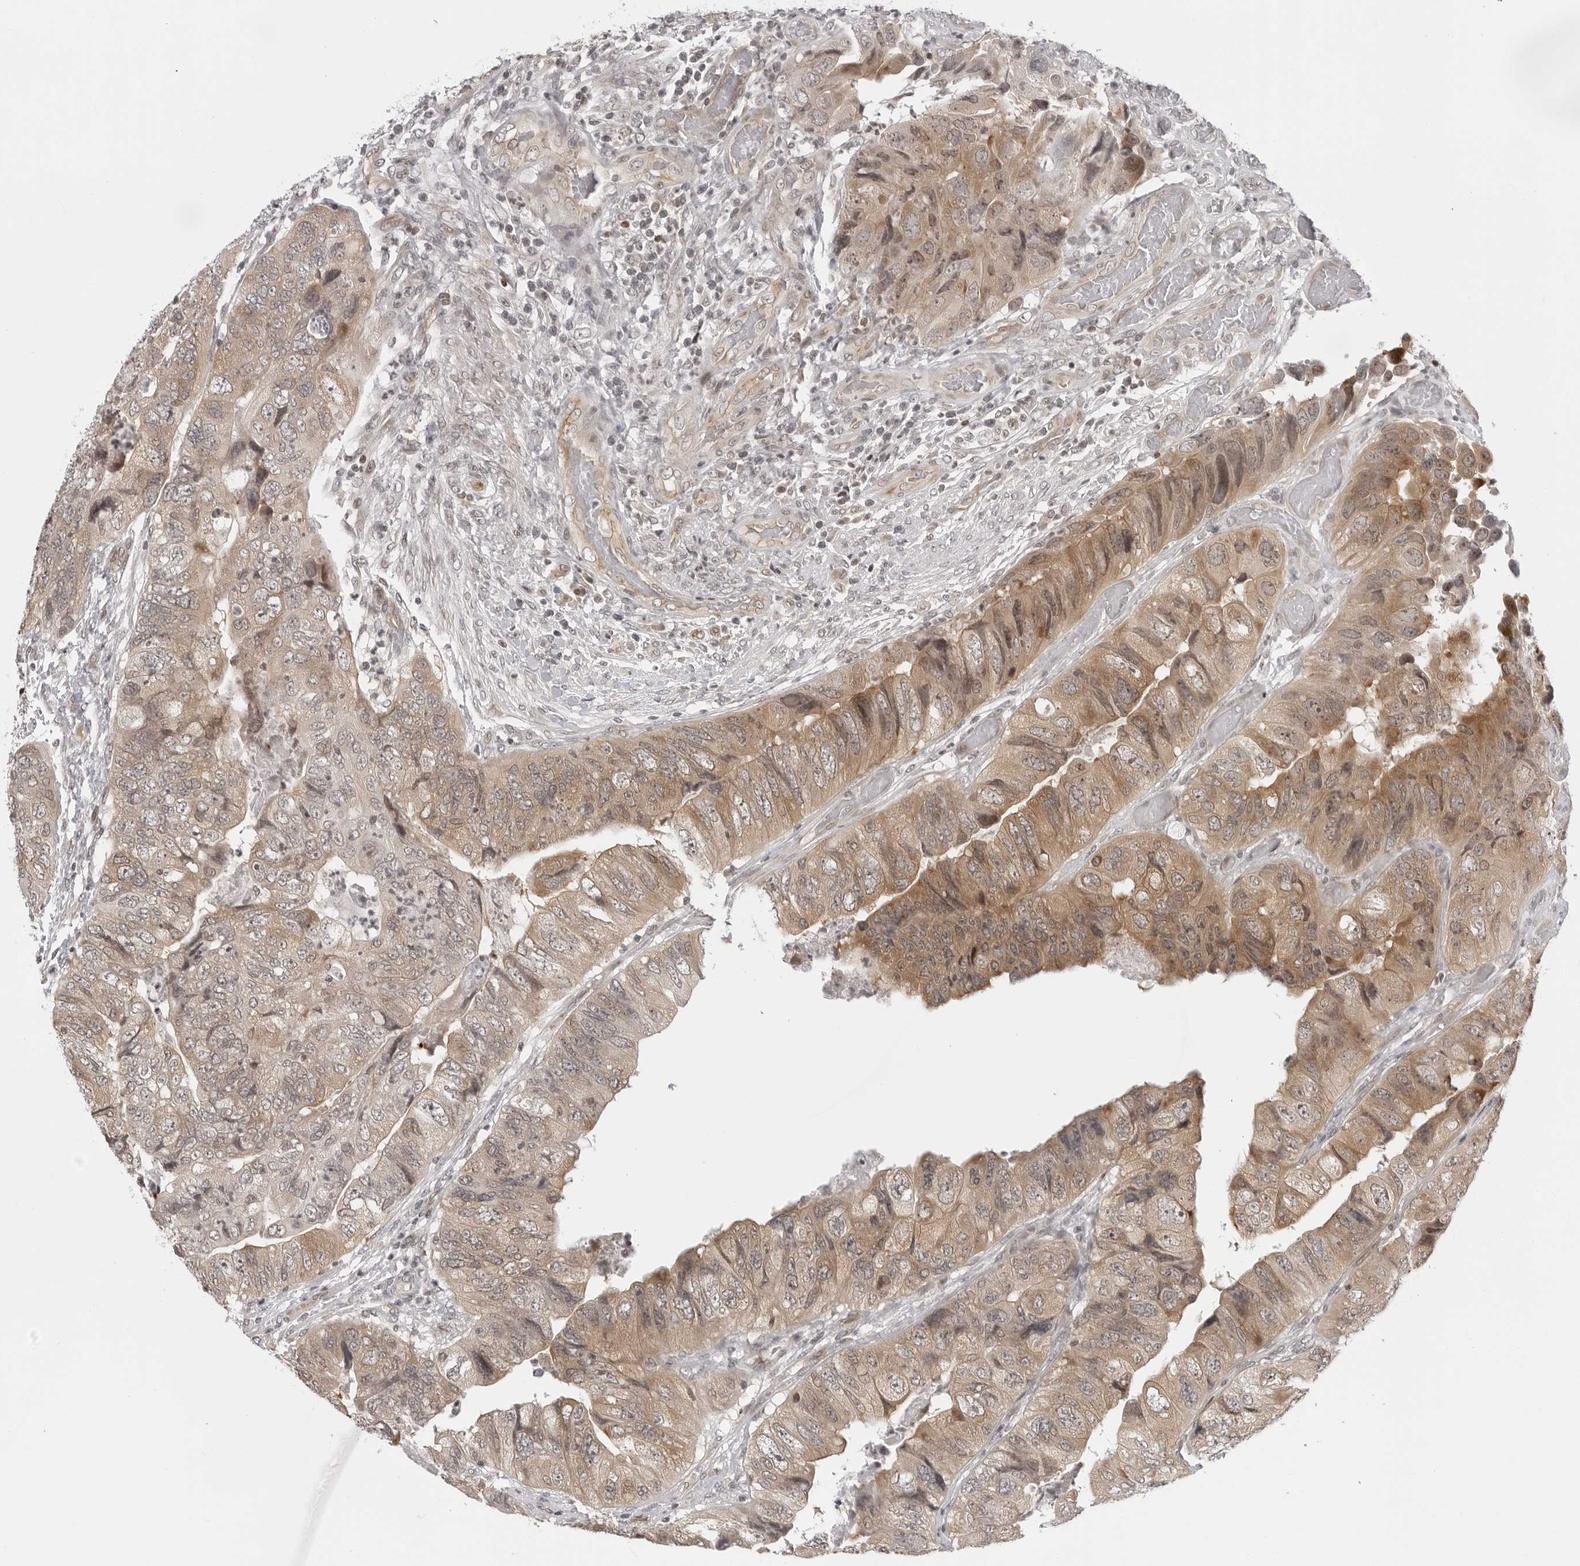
{"staining": {"intensity": "moderate", "quantity": "25%-75%", "location": "cytoplasmic/membranous"}, "tissue": "colorectal cancer", "cell_type": "Tumor cells", "image_type": "cancer", "snomed": [{"axis": "morphology", "description": "Adenocarcinoma, NOS"}, {"axis": "topography", "description": "Rectum"}], "caption": "Colorectal cancer was stained to show a protein in brown. There is medium levels of moderate cytoplasmic/membranous staining in approximately 25%-75% of tumor cells. (Brightfield microscopy of DAB IHC at high magnification).", "gene": "C8orf33", "patient": {"sex": "male", "age": 63}}